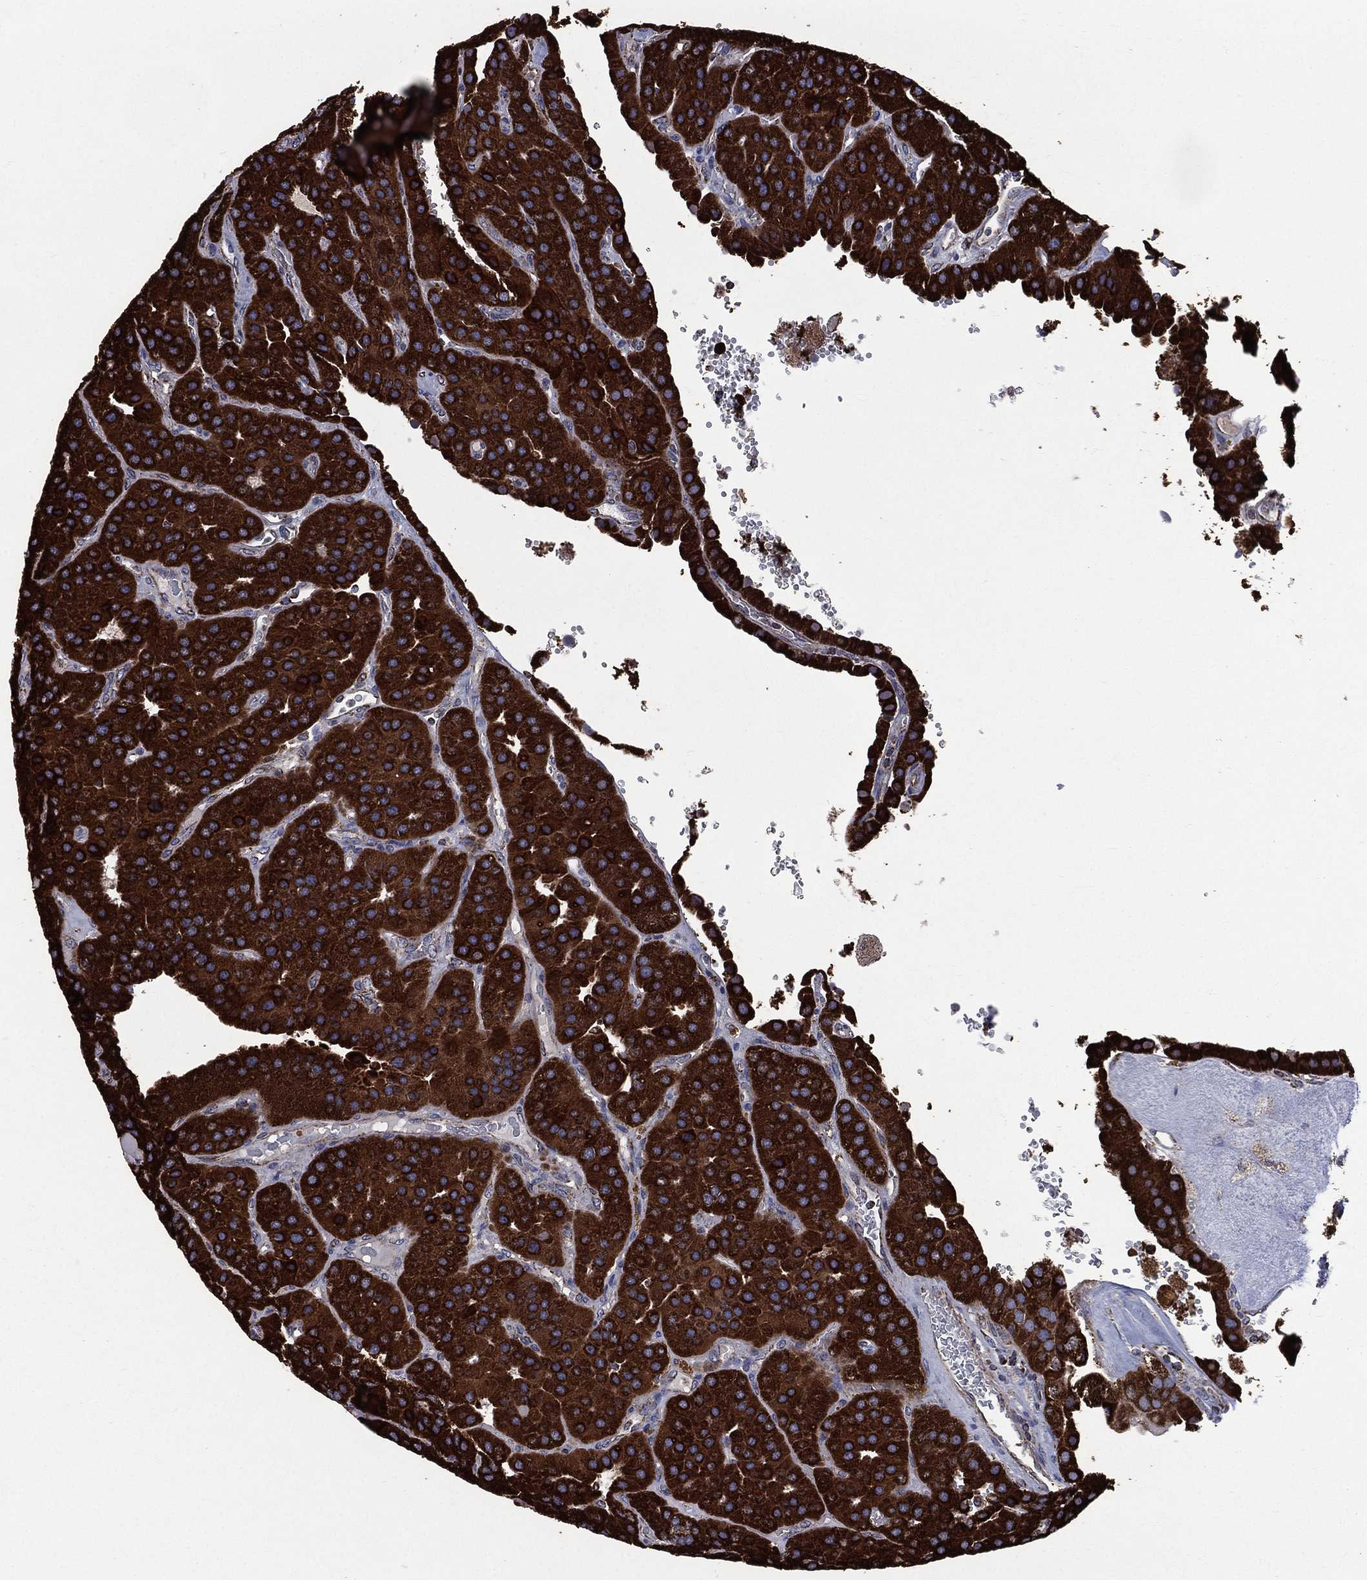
{"staining": {"intensity": "strong", "quantity": ">75%", "location": "cytoplasmic/membranous"}, "tissue": "parathyroid gland", "cell_type": "Glandular cells", "image_type": "normal", "snomed": [{"axis": "morphology", "description": "Normal tissue, NOS"}, {"axis": "morphology", "description": "Adenoma, NOS"}, {"axis": "topography", "description": "Parathyroid gland"}], "caption": "A photomicrograph of human parathyroid gland stained for a protein shows strong cytoplasmic/membranous brown staining in glandular cells.", "gene": "GOT2", "patient": {"sex": "female", "age": 86}}